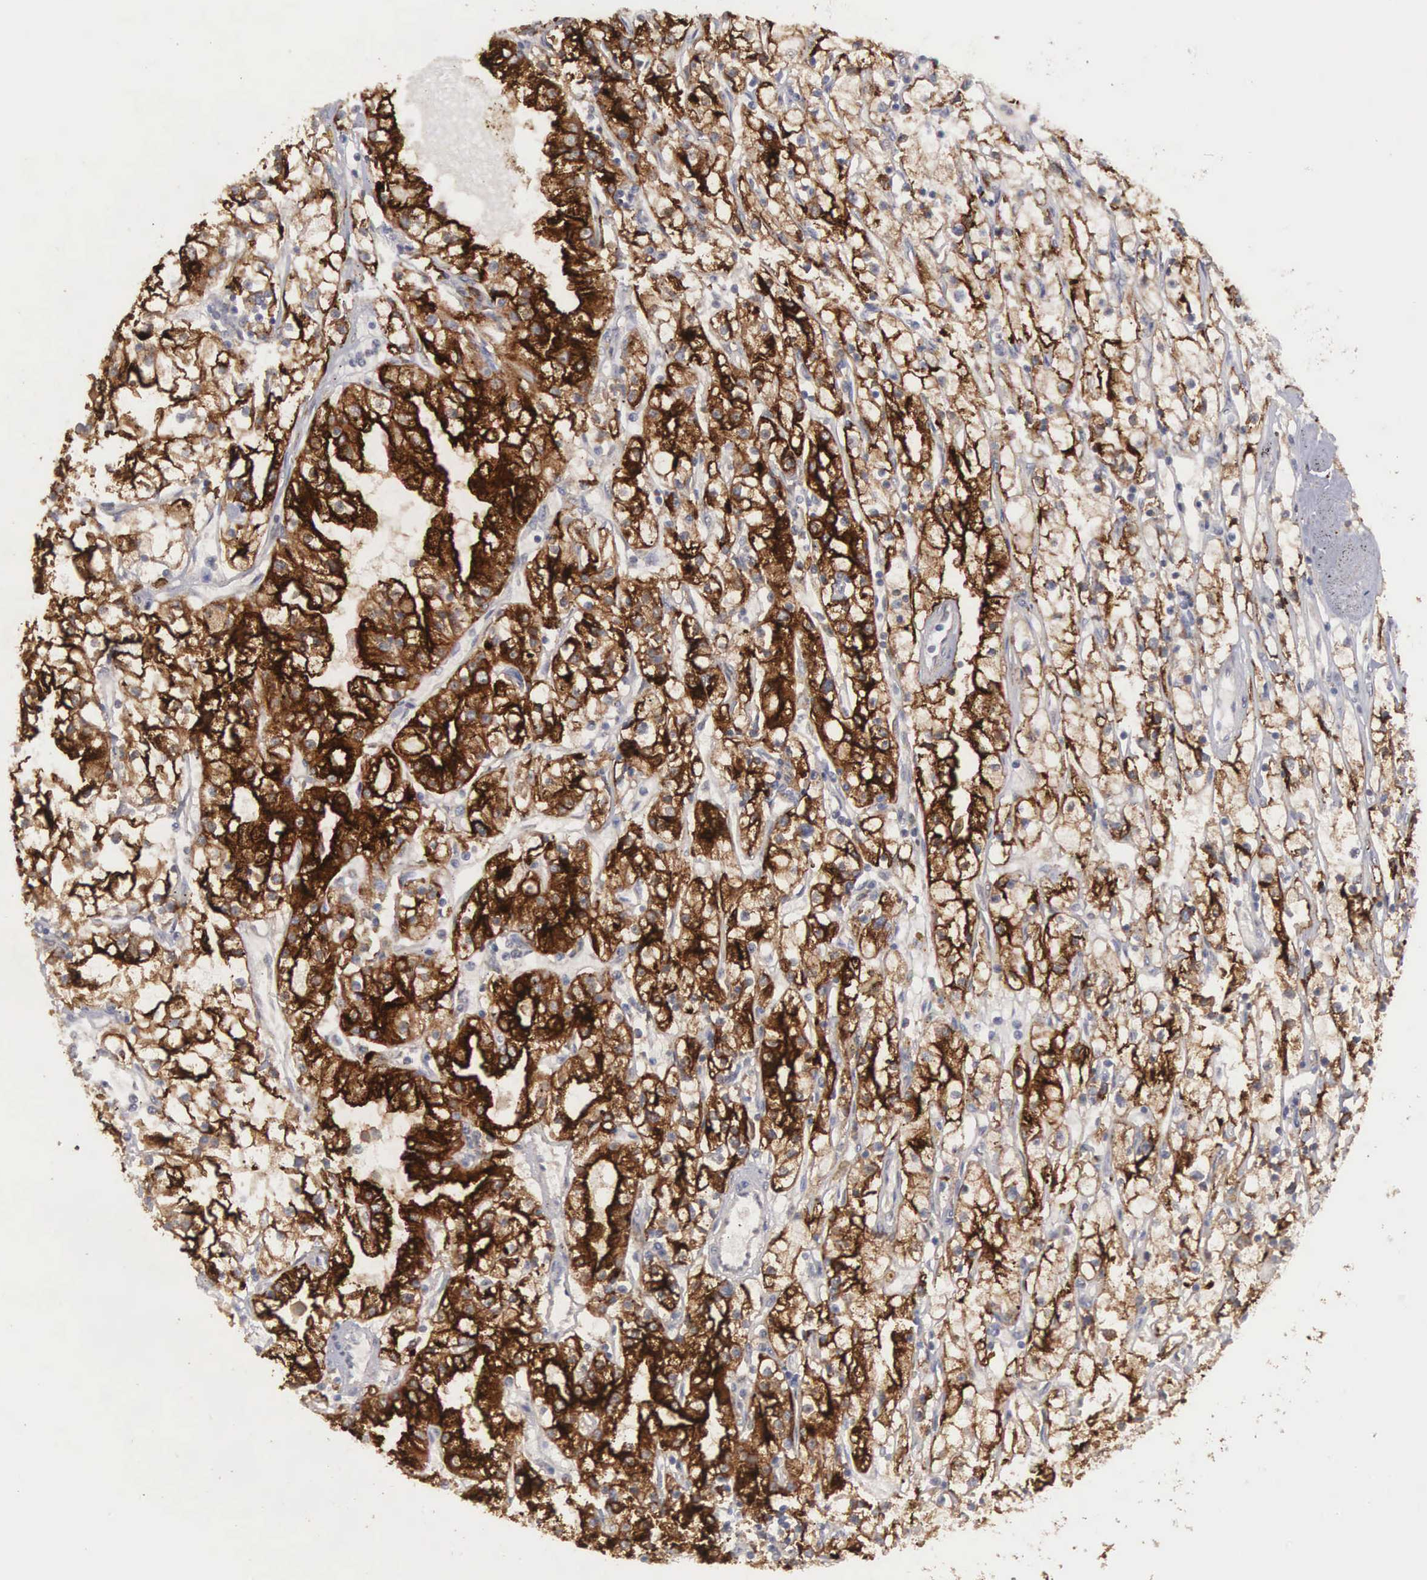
{"staining": {"intensity": "strong", "quantity": ">75%", "location": "cytoplasmic/membranous,nuclear"}, "tissue": "renal cancer", "cell_type": "Tumor cells", "image_type": "cancer", "snomed": [{"axis": "morphology", "description": "Adenocarcinoma, NOS"}, {"axis": "topography", "description": "Kidney"}], "caption": "A micrograph of renal cancer stained for a protein reveals strong cytoplasmic/membranous and nuclear brown staining in tumor cells.", "gene": "AMN", "patient": {"sex": "male", "age": 56}}